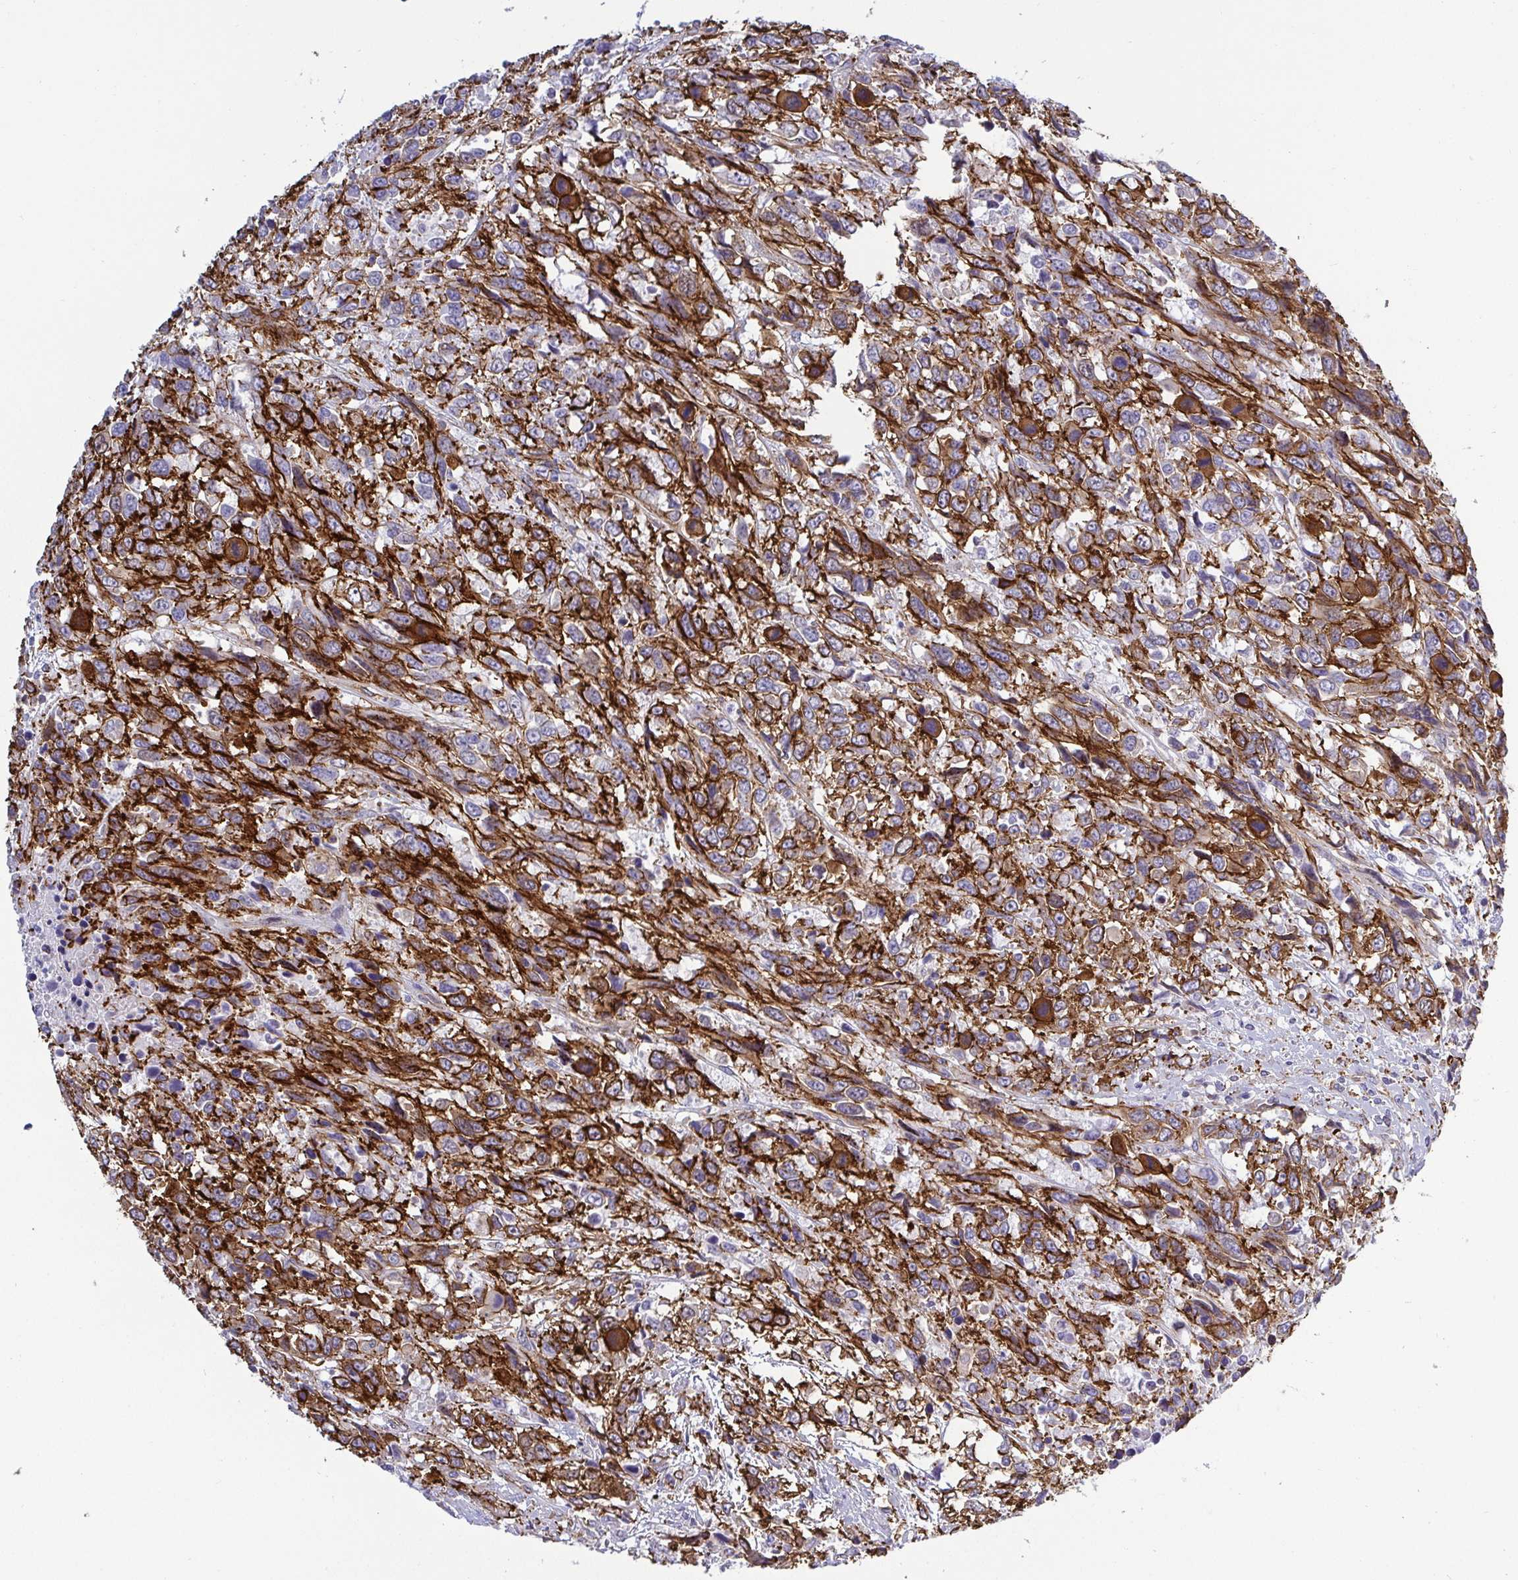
{"staining": {"intensity": "strong", "quantity": "25%-75%", "location": "cytoplasmic/membranous"}, "tissue": "urothelial cancer", "cell_type": "Tumor cells", "image_type": "cancer", "snomed": [{"axis": "morphology", "description": "Urothelial carcinoma, High grade"}, {"axis": "topography", "description": "Urinary bladder"}], "caption": "Urothelial cancer was stained to show a protein in brown. There is high levels of strong cytoplasmic/membranous positivity in about 25%-75% of tumor cells. Nuclei are stained in blue.", "gene": "LIMA1", "patient": {"sex": "female", "age": 70}}